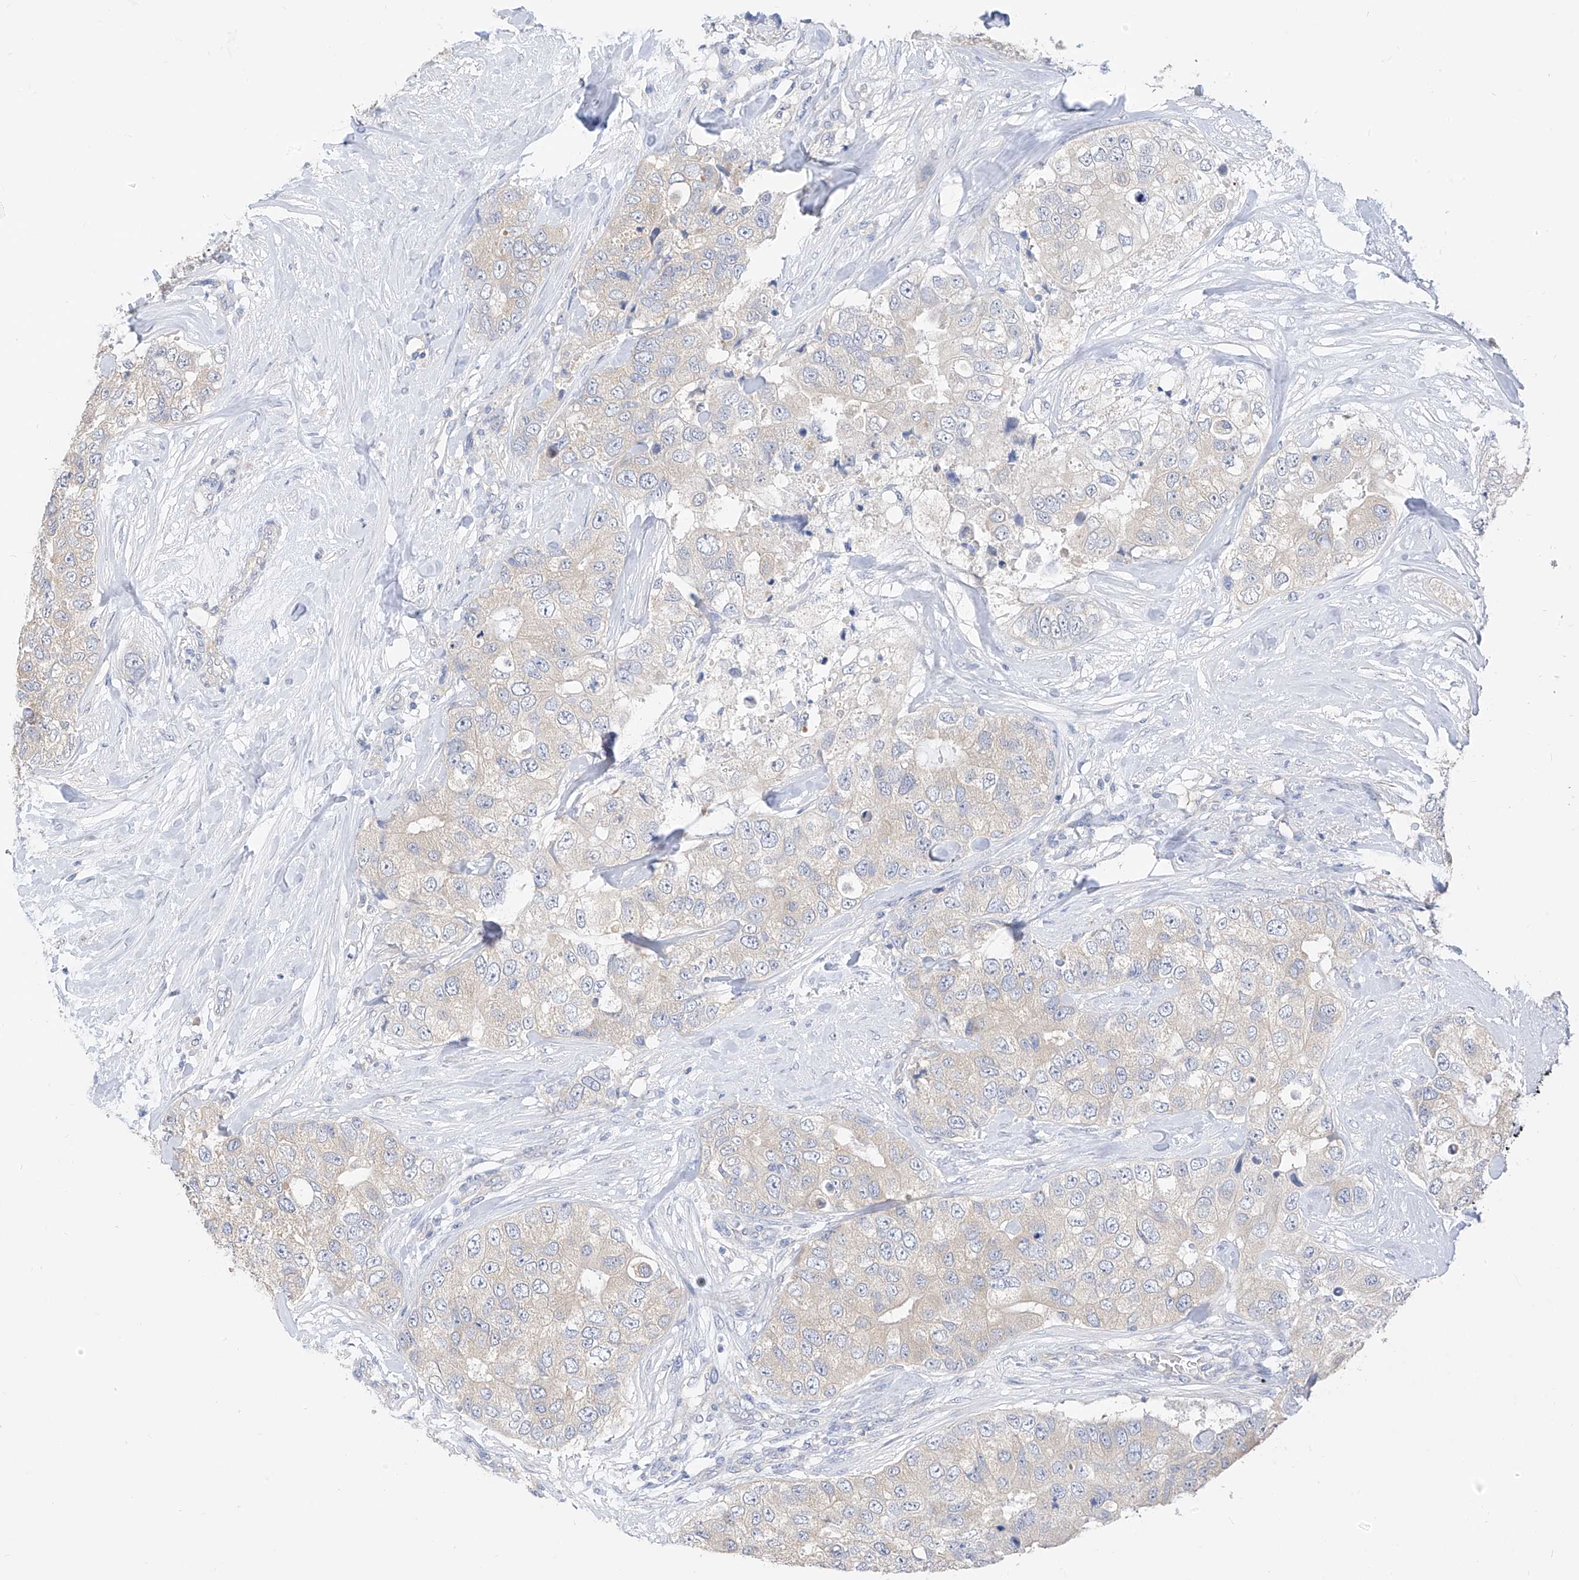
{"staining": {"intensity": "negative", "quantity": "none", "location": "none"}, "tissue": "breast cancer", "cell_type": "Tumor cells", "image_type": "cancer", "snomed": [{"axis": "morphology", "description": "Duct carcinoma"}, {"axis": "topography", "description": "Breast"}], "caption": "The IHC photomicrograph has no significant expression in tumor cells of intraductal carcinoma (breast) tissue. Nuclei are stained in blue.", "gene": "ZZEF1", "patient": {"sex": "female", "age": 62}}